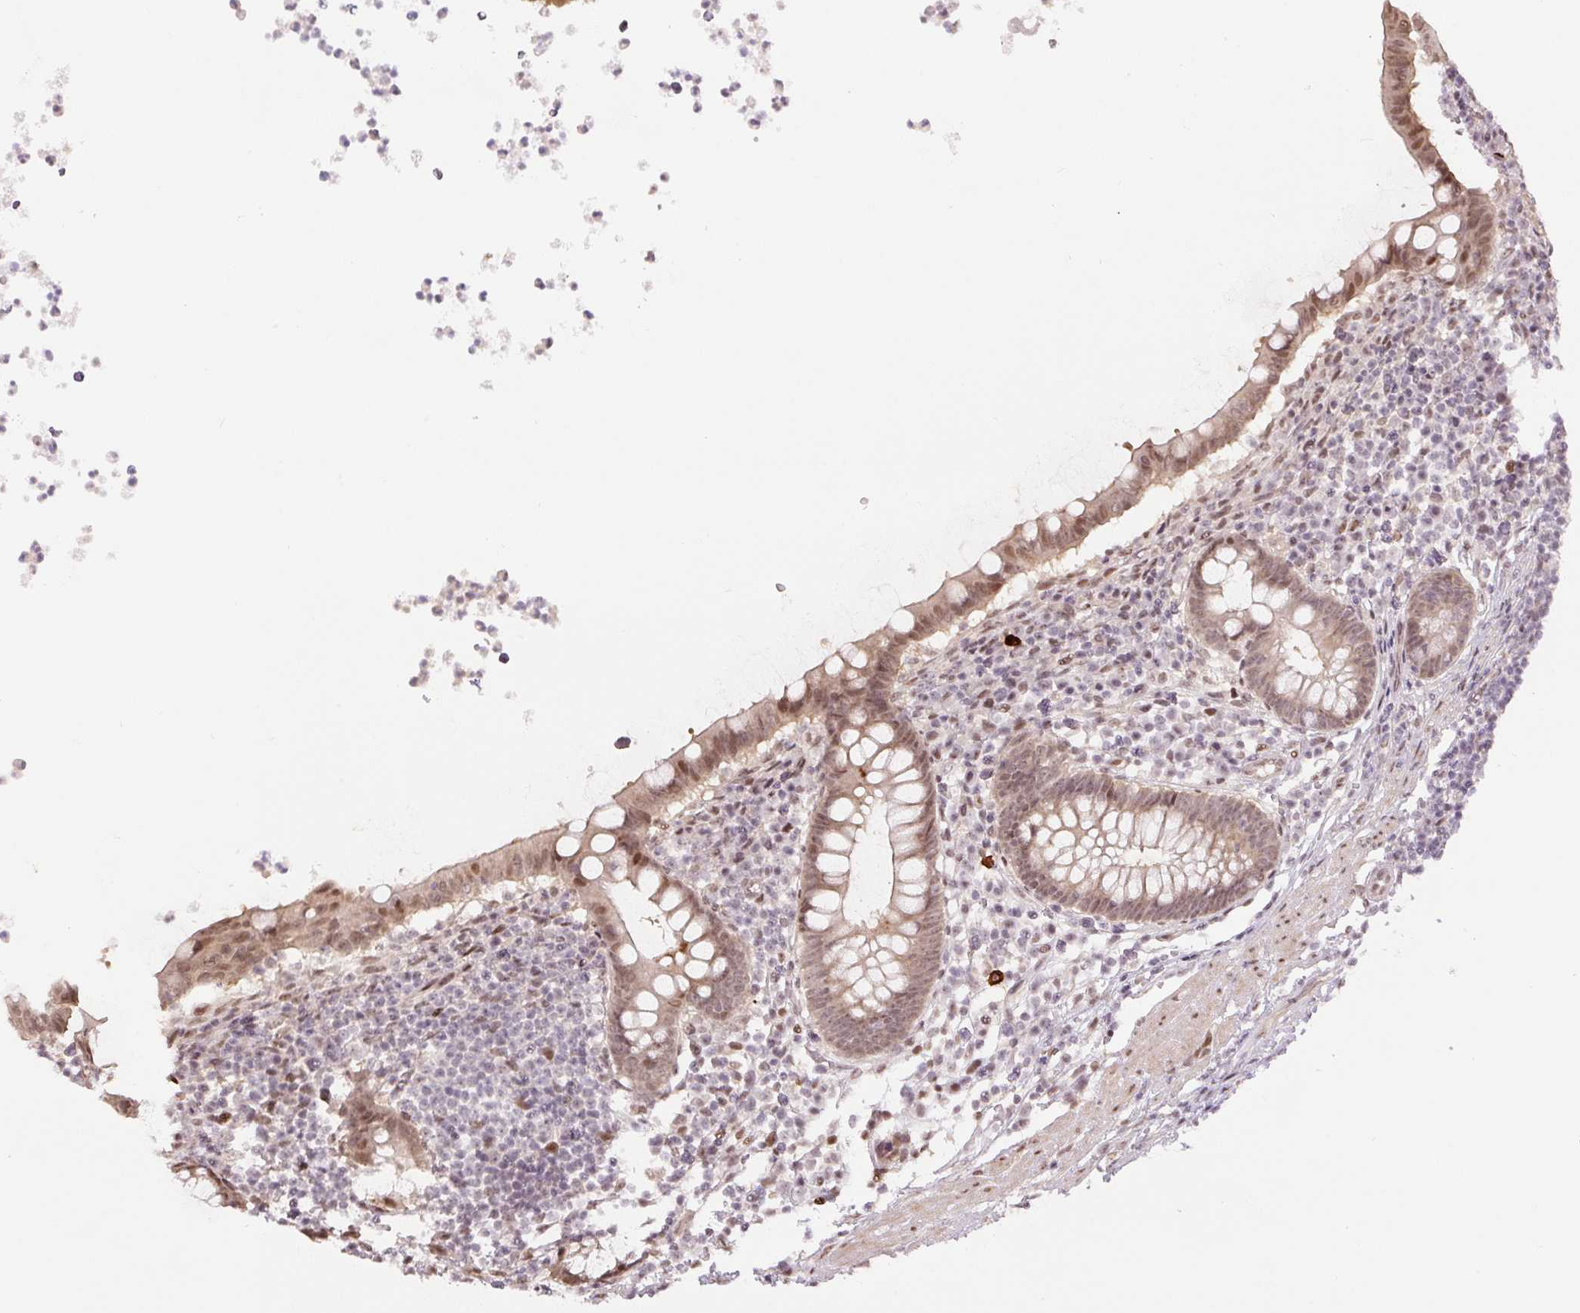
{"staining": {"intensity": "moderate", "quantity": ">75%", "location": "nuclear"}, "tissue": "appendix", "cell_type": "Glandular cells", "image_type": "normal", "snomed": [{"axis": "morphology", "description": "Normal tissue, NOS"}, {"axis": "topography", "description": "Appendix"}], "caption": "Brown immunohistochemical staining in unremarkable human appendix shows moderate nuclear positivity in about >75% of glandular cells. (Brightfield microscopy of DAB IHC at high magnification).", "gene": "TCFL5", "patient": {"sex": "female", "age": 56}}